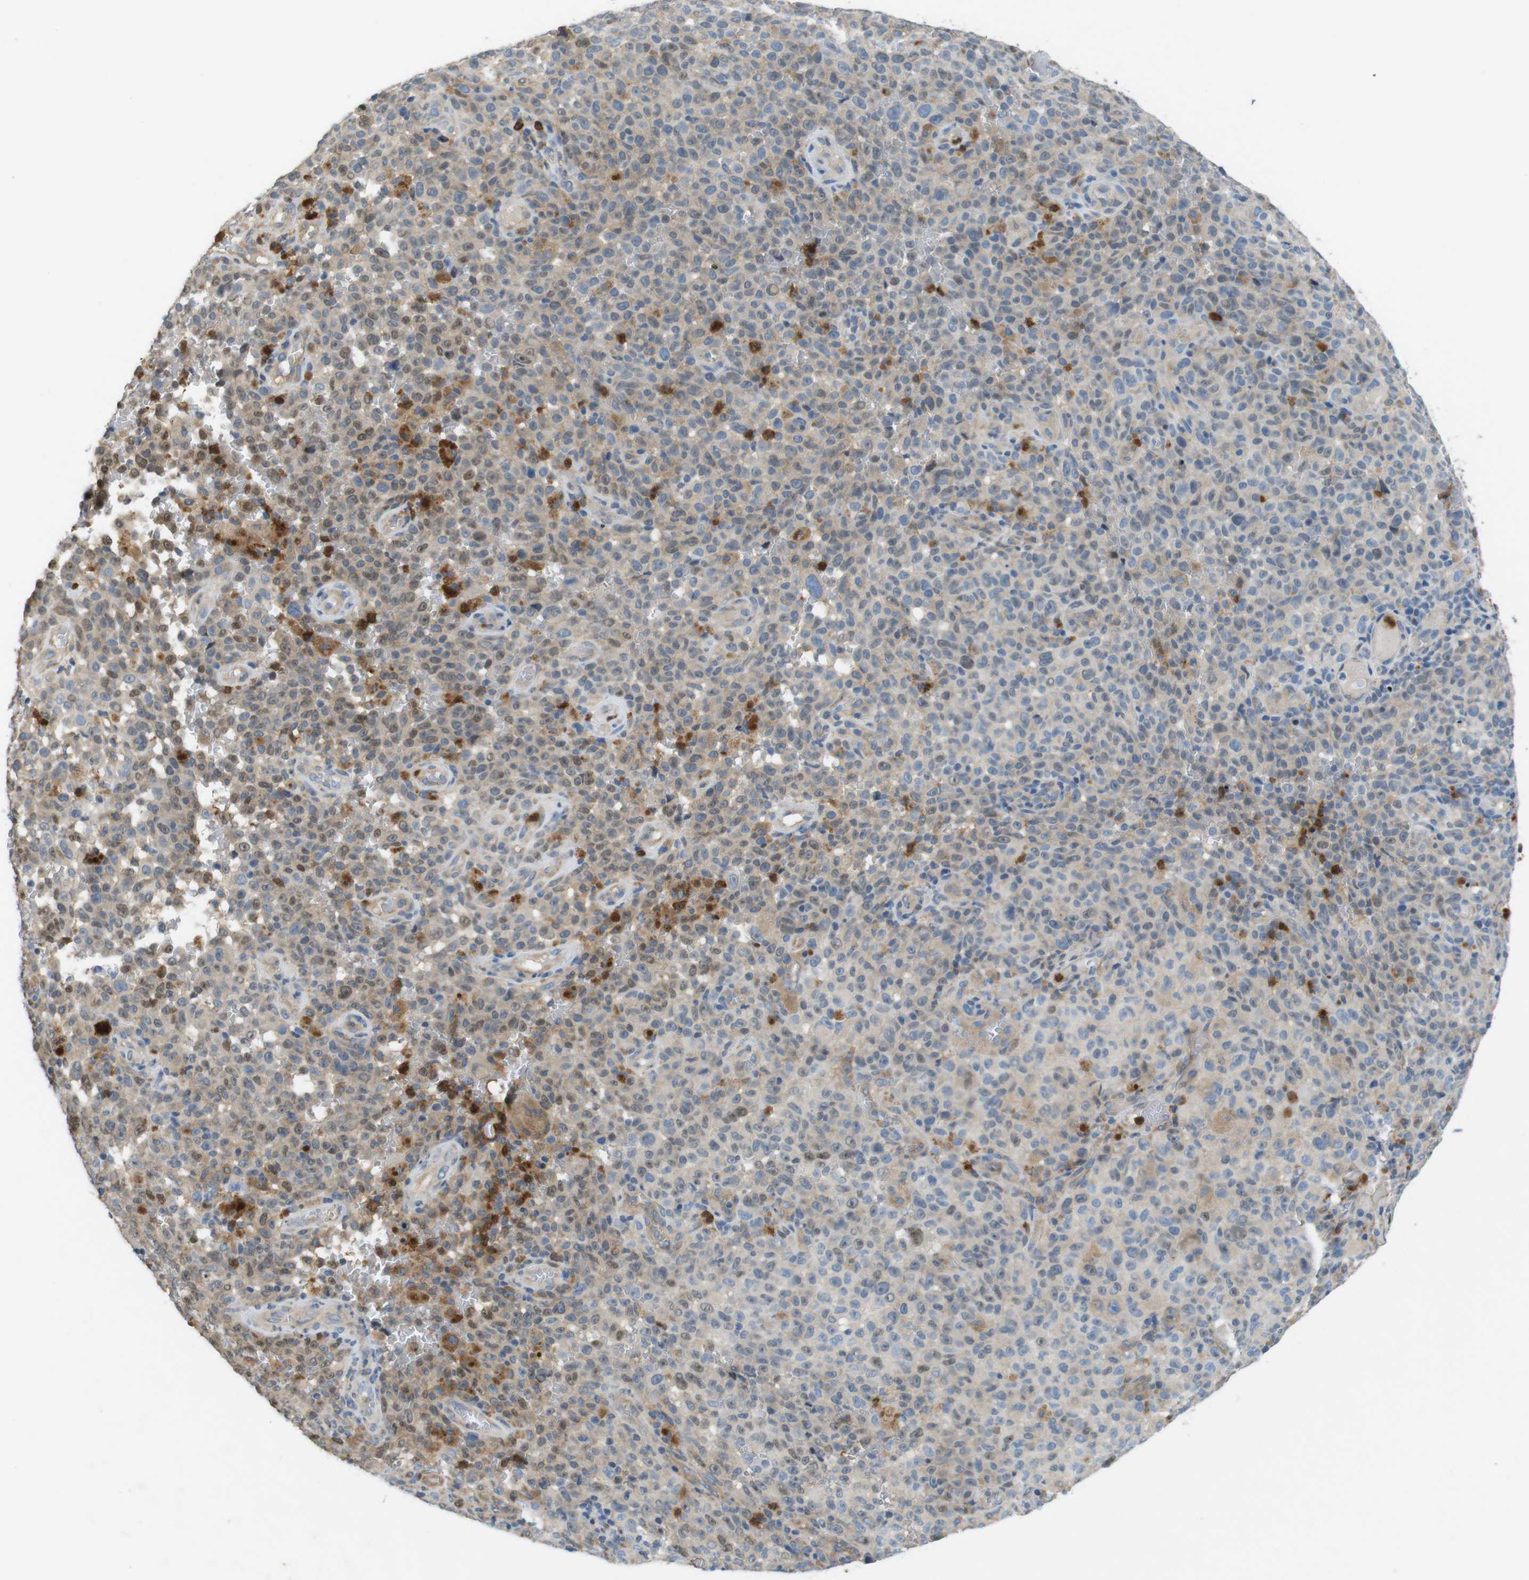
{"staining": {"intensity": "negative", "quantity": "none", "location": "none"}, "tissue": "melanoma", "cell_type": "Tumor cells", "image_type": "cancer", "snomed": [{"axis": "morphology", "description": "Malignant melanoma, NOS"}, {"axis": "topography", "description": "Skin"}], "caption": "High magnification brightfield microscopy of melanoma stained with DAB (brown) and counterstained with hematoxylin (blue): tumor cells show no significant expression.", "gene": "PCDH10", "patient": {"sex": "female", "age": 82}}